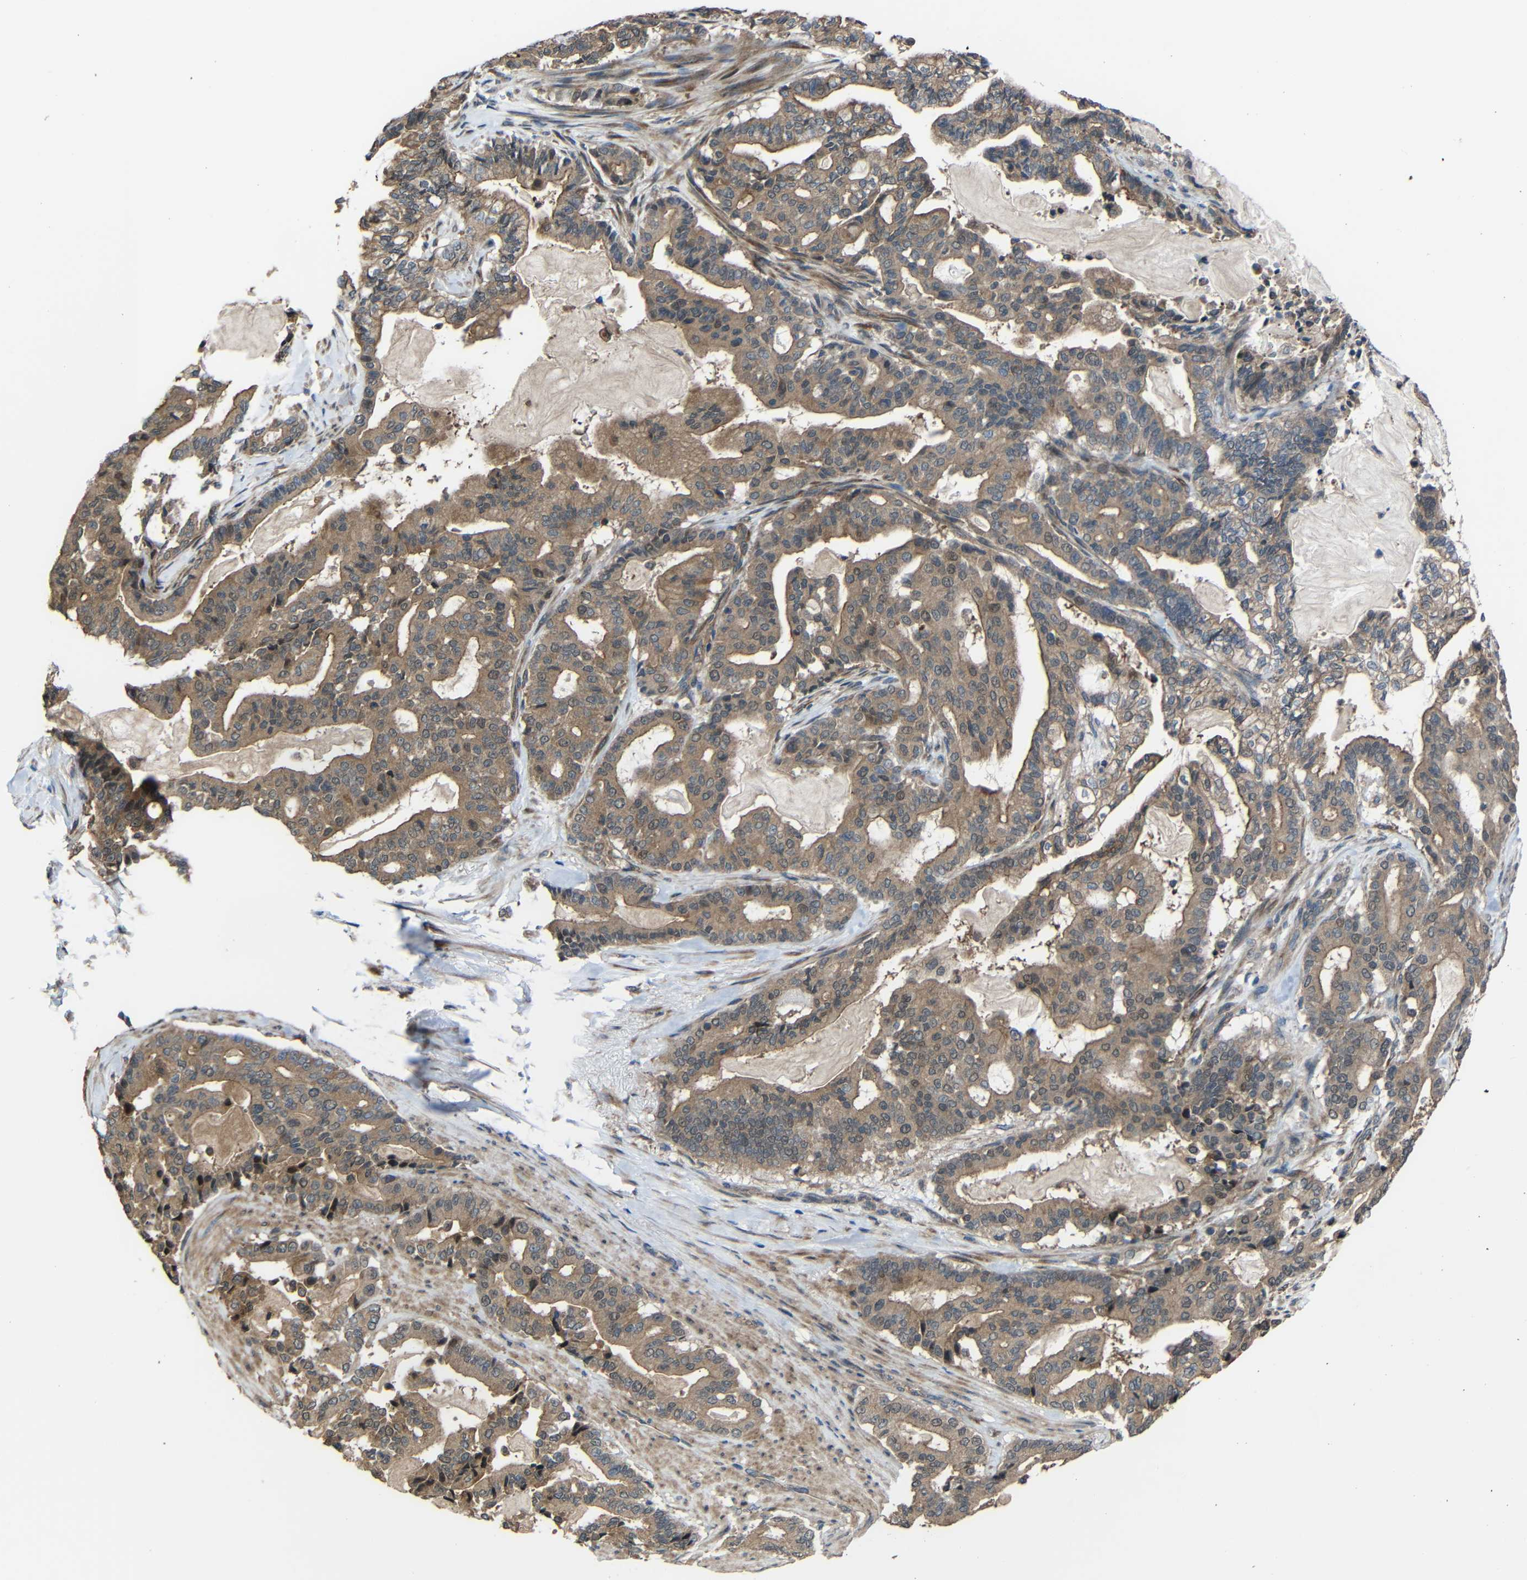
{"staining": {"intensity": "moderate", "quantity": ">75%", "location": "cytoplasmic/membranous"}, "tissue": "pancreatic cancer", "cell_type": "Tumor cells", "image_type": "cancer", "snomed": [{"axis": "morphology", "description": "Adenocarcinoma, NOS"}, {"axis": "topography", "description": "Pancreas"}], "caption": "About >75% of tumor cells in adenocarcinoma (pancreatic) exhibit moderate cytoplasmic/membranous protein expression as visualized by brown immunohistochemical staining.", "gene": "CHST9", "patient": {"sex": "male", "age": 63}}